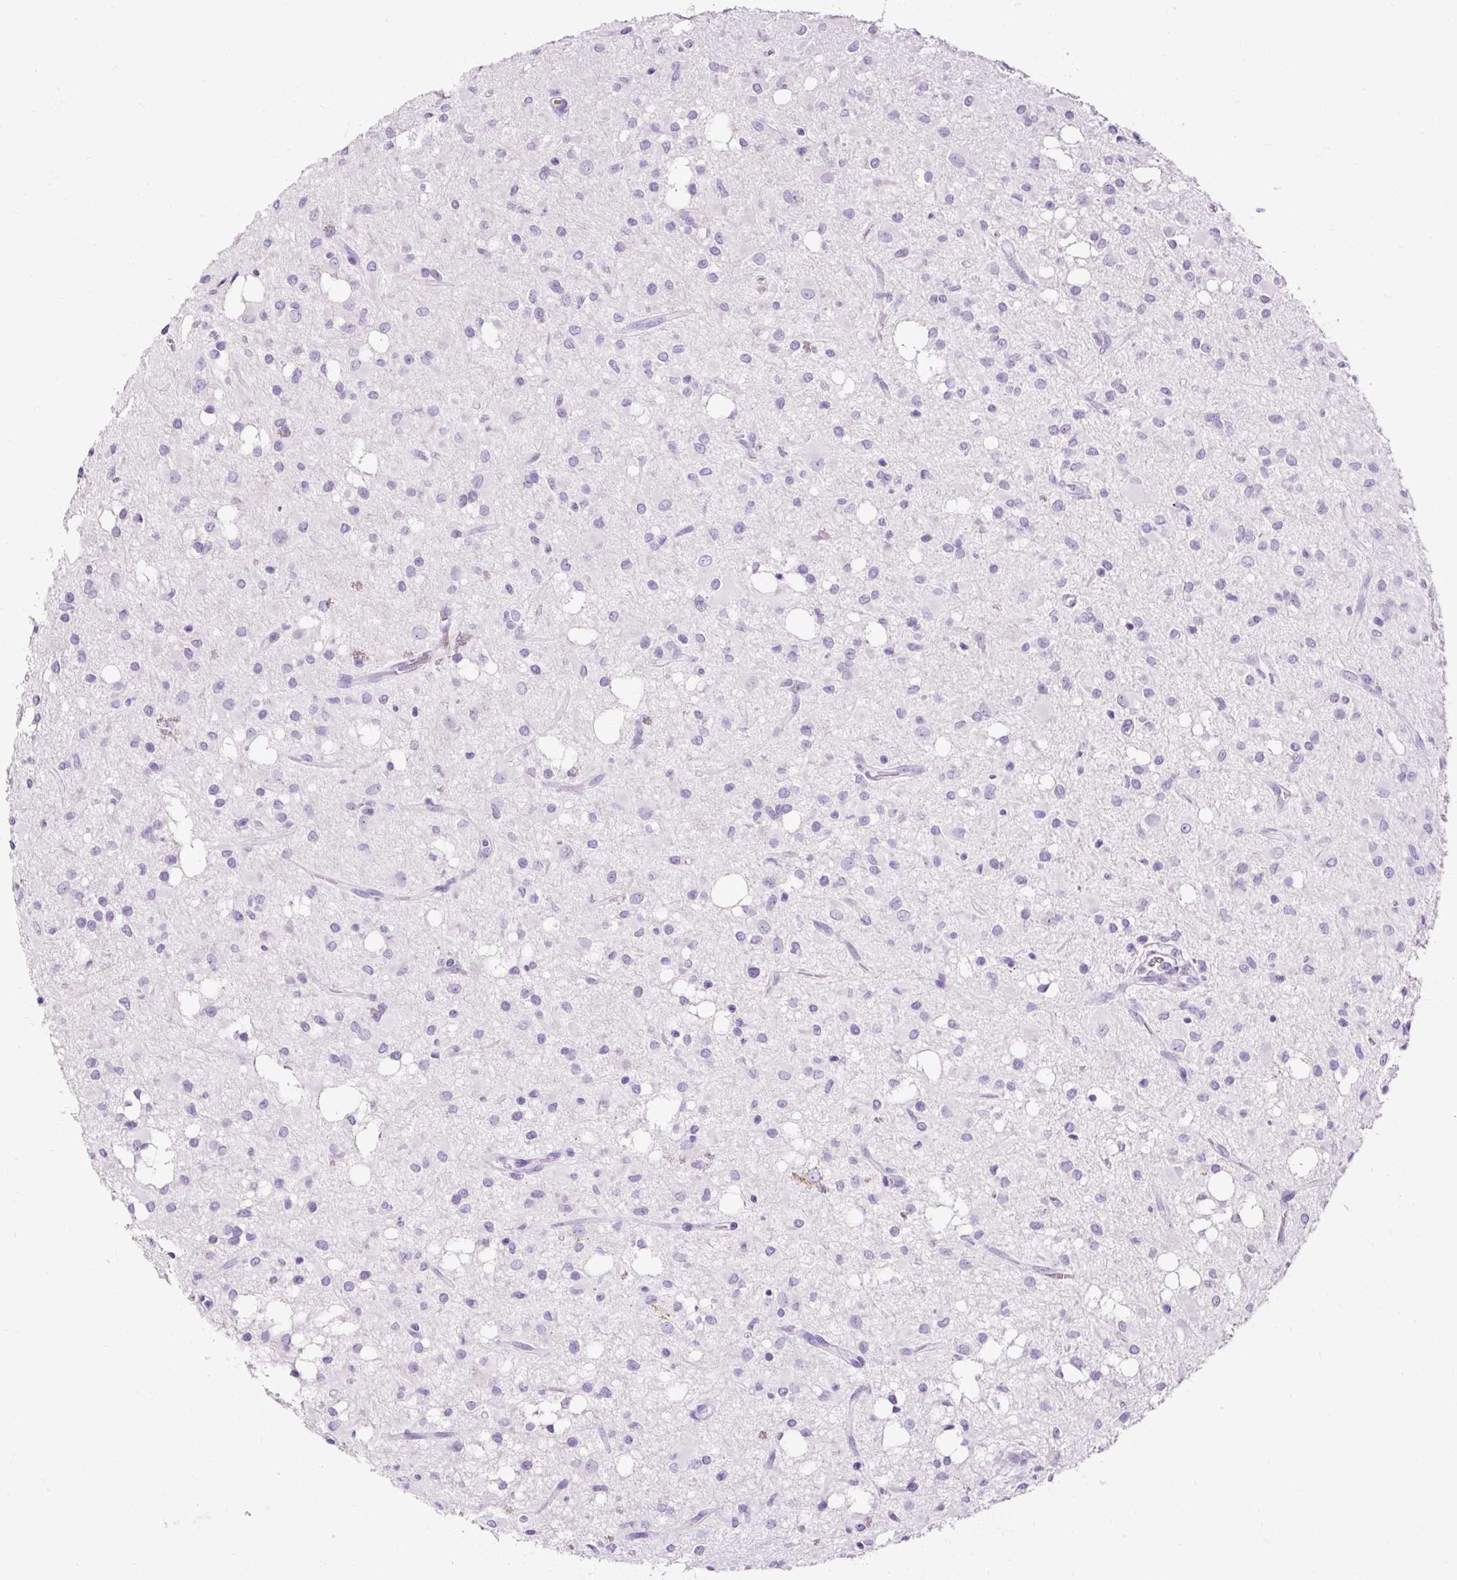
{"staining": {"intensity": "negative", "quantity": "none", "location": "none"}, "tissue": "glioma", "cell_type": "Tumor cells", "image_type": "cancer", "snomed": [{"axis": "morphology", "description": "Glioma, malignant, Low grade"}, {"axis": "topography", "description": "Brain"}], "caption": "Tumor cells are negative for protein expression in human glioma.", "gene": "SLC7A8", "patient": {"sex": "female", "age": 33}}